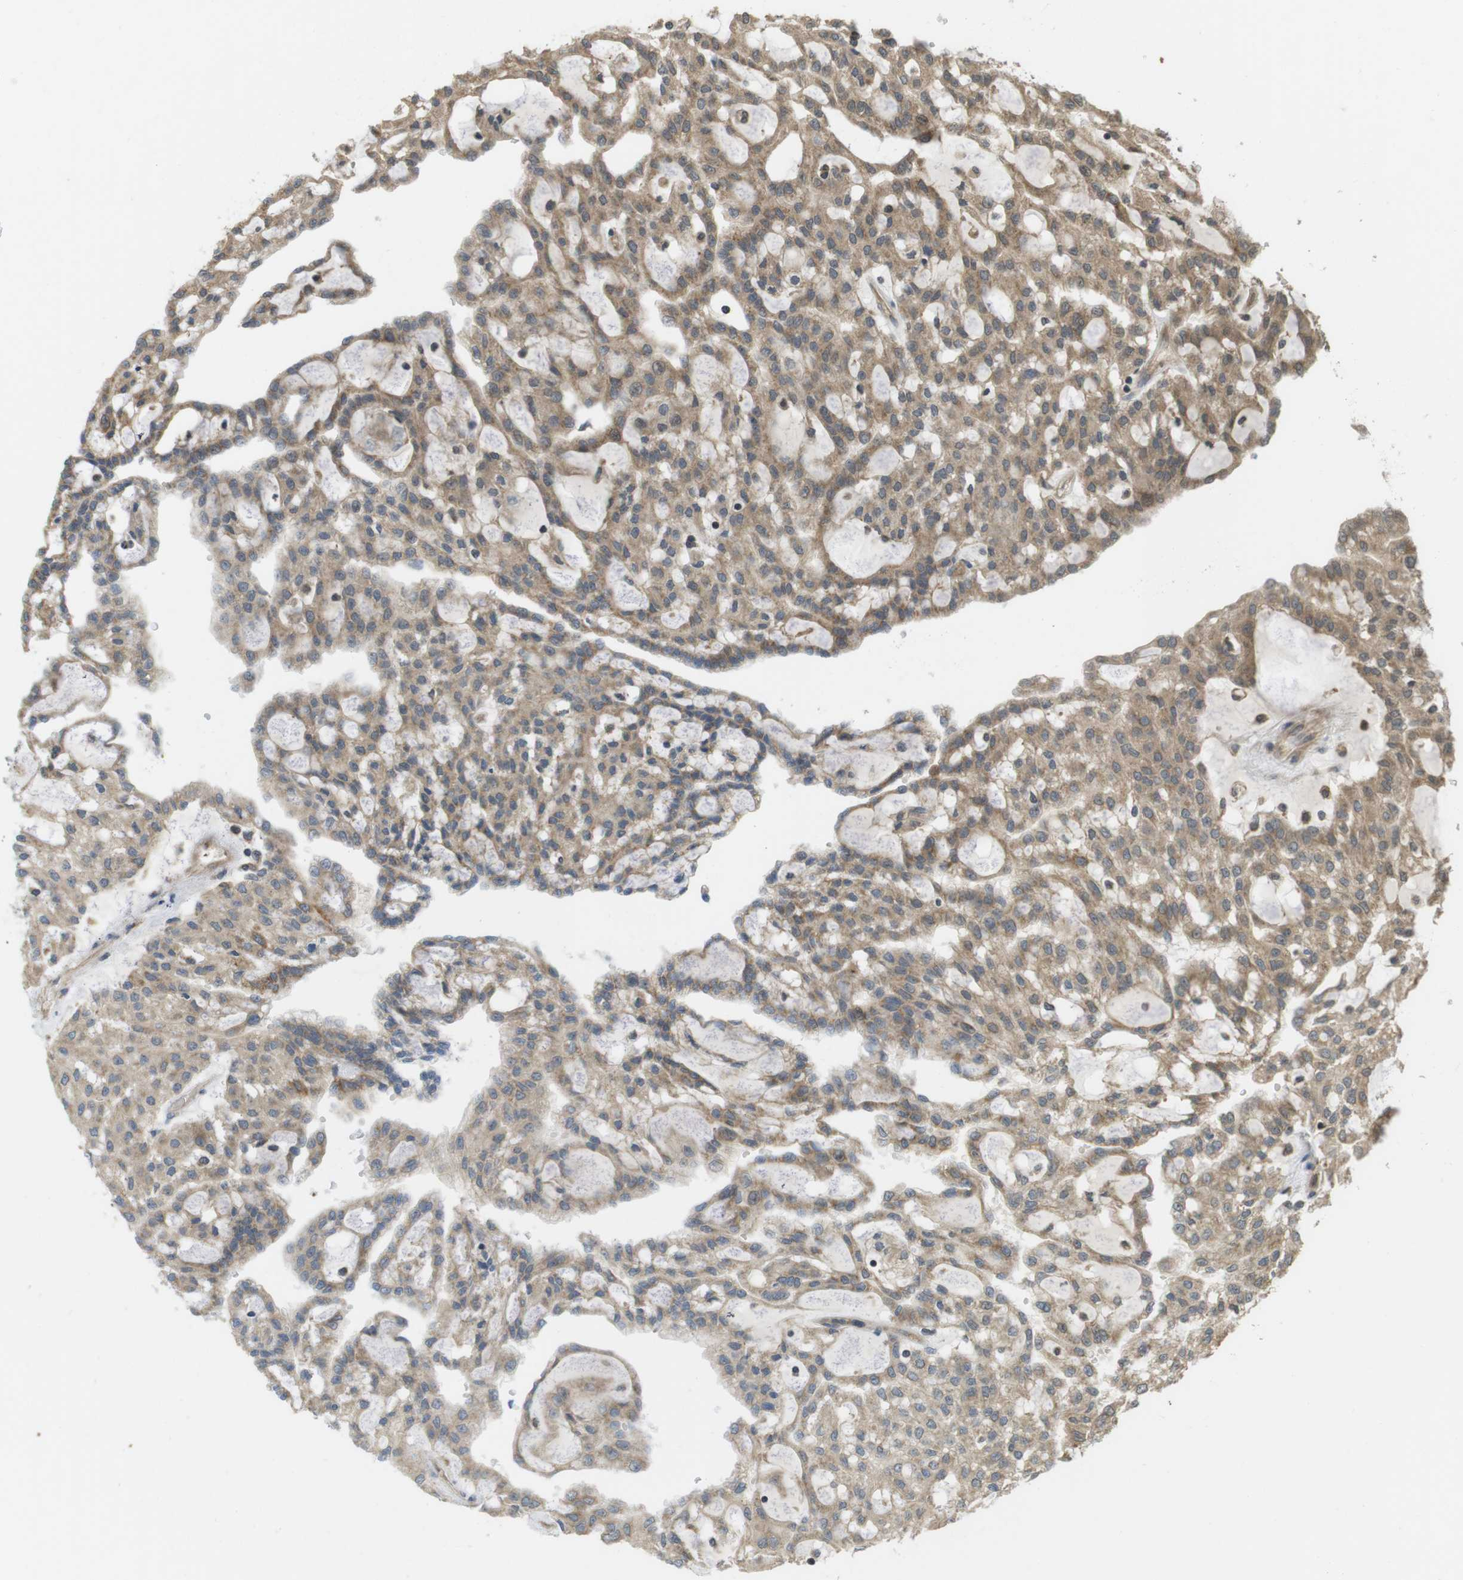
{"staining": {"intensity": "moderate", "quantity": ">75%", "location": "cytoplasmic/membranous"}, "tissue": "renal cancer", "cell_type": "Tumor cells", "image_type": "cancer", "snomed": [{"axis": "morphology", "description": "Adenocarcinoma, NOS"}, {"axis": "topography", "description": "Kidney"}], "caption": "Immunohistochemical staining of renal cancer (adenocarcinoma) exhibits medium levels of moderate cytoplasmic/membranous staining in about >75% of tumor cells.", "gene": "RNF130", "patient": {"sex": "male", "age": 63}}